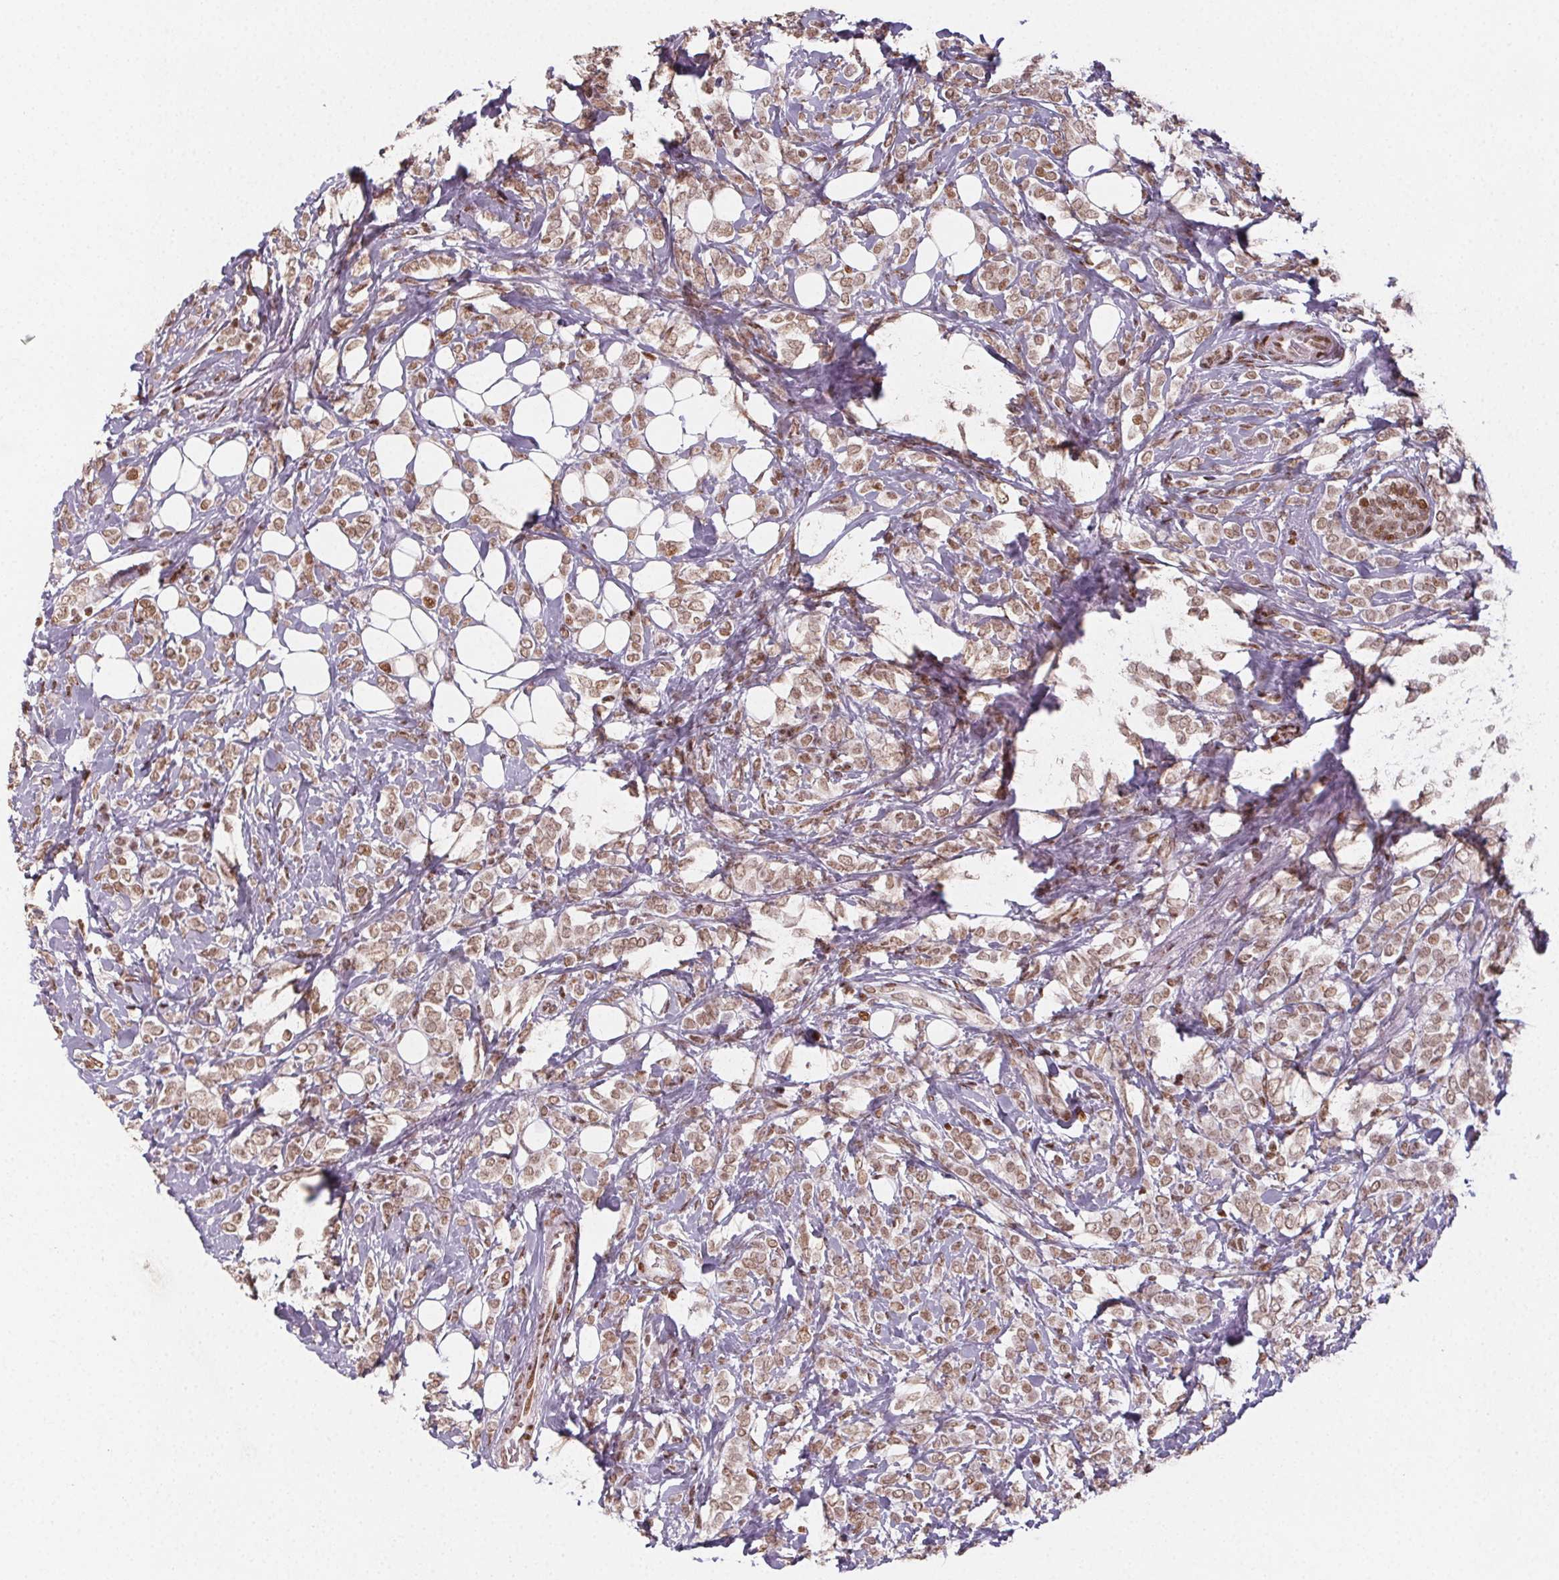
{"staining": {"intensity": "moderate", "quantity": ">75%", "location": "nuclear"}, "tissue": "breast cancer", "cell_type": "Tumor cells", "image_type": "cancer", "snomed": [{"axis": "morphology", "description": "Lobular carcinoma"}, {"axis": "topography", "description": "Breast"}], "caption": "Moderate nuclear protein staining is appreciated in about >75% of tumor cells in breast cancer (lobular carcinoma).", "gene": "KMT2A", "patient": {"sex": "female", "age": 49}}